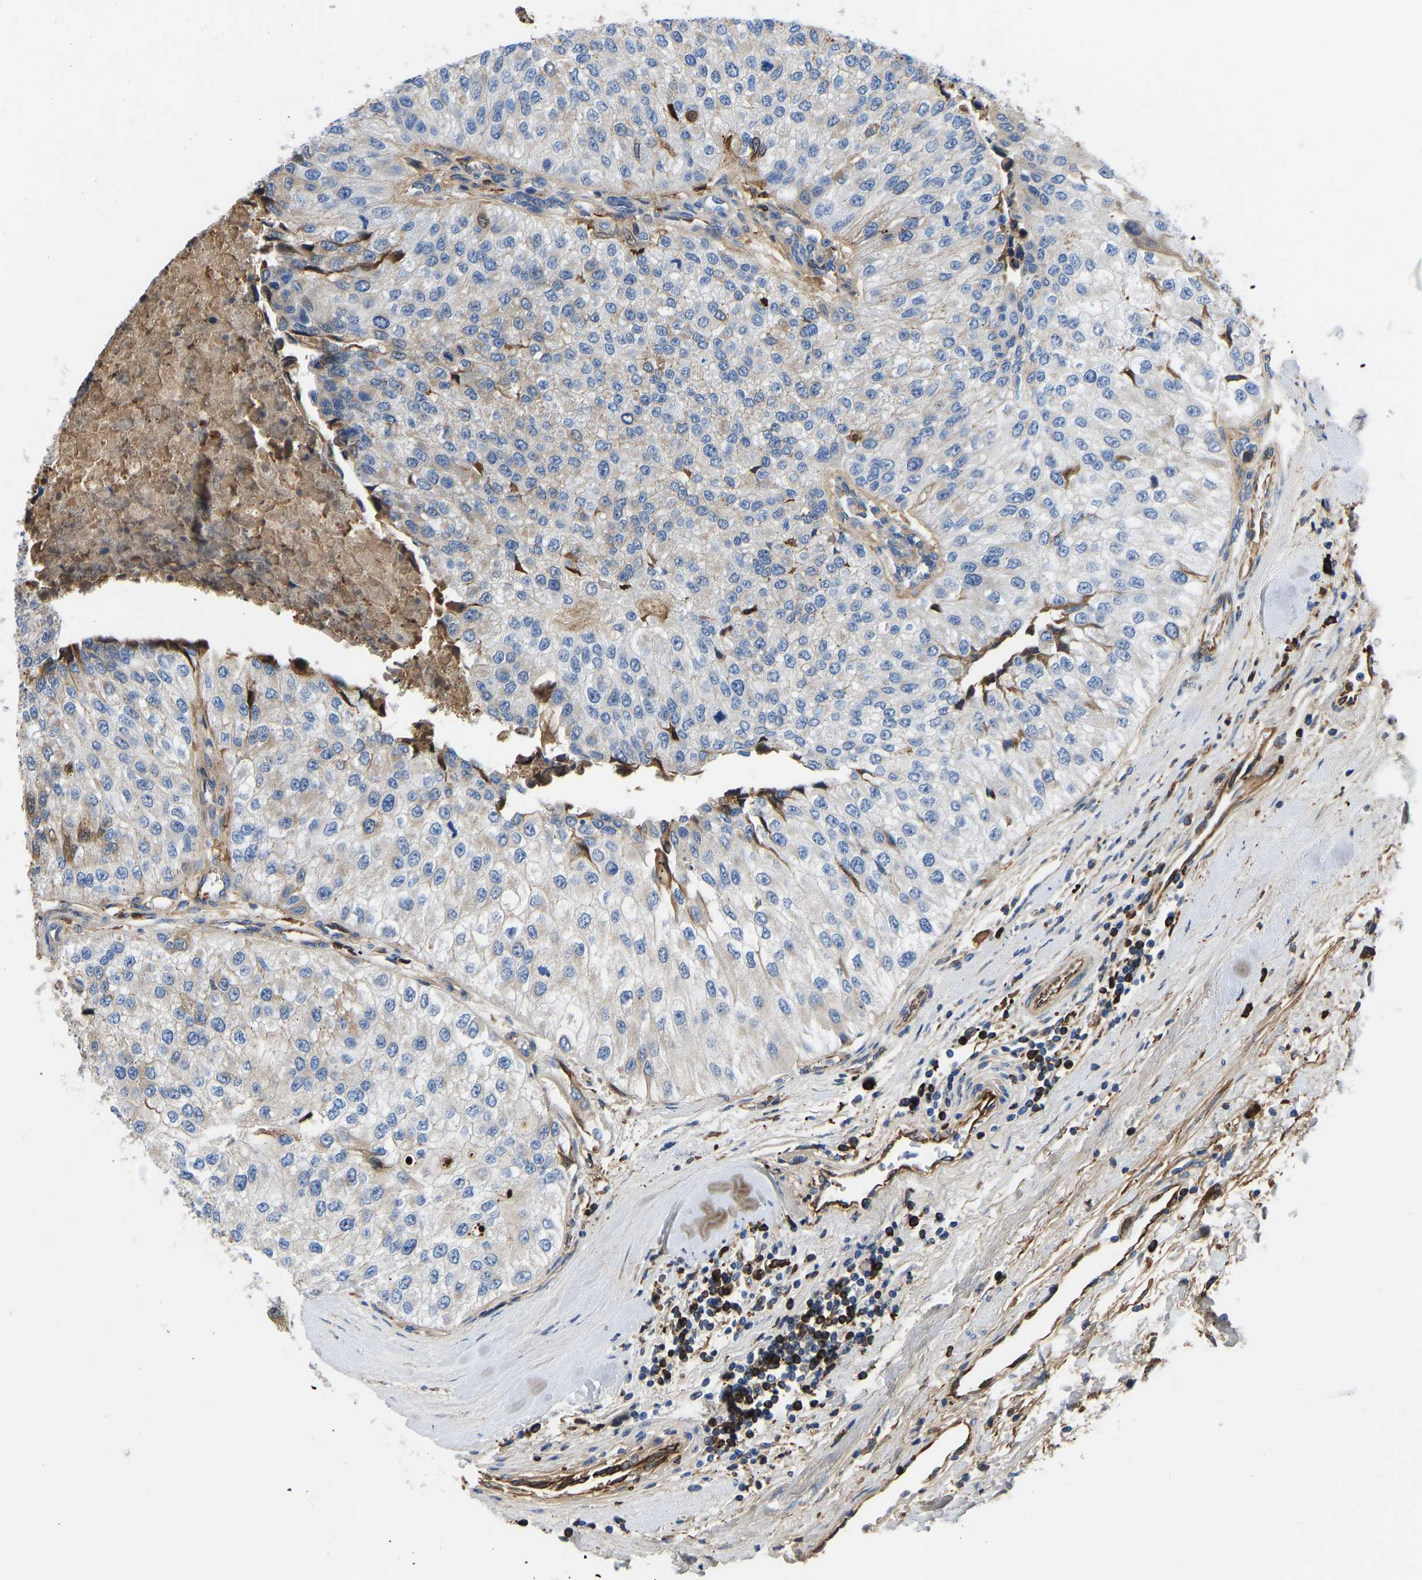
{"staining": {"intensity": "moderate", "quantity": "<25%", "location": "cytoplasmic/membranous"}, "tissue": "urothelial cancer", "cell_type": "Tumor cells", "image_type": "cancer", "snomed": [{"axis": "morphology", "description": "Urothelial carcinoma, High grade"}, {"axis": "topography", "description": "Kidney"}, {"axis": "topography", "description": "Urinary bladder"}], "caption": "Tumor cells show low levels of moderate cytoplasmic/membranous positivity in about <25% of cells in human urothelial carcinoma (high-grade).", "gene": "HSPG2", "patient": {"sex": "male", "age": 77}}